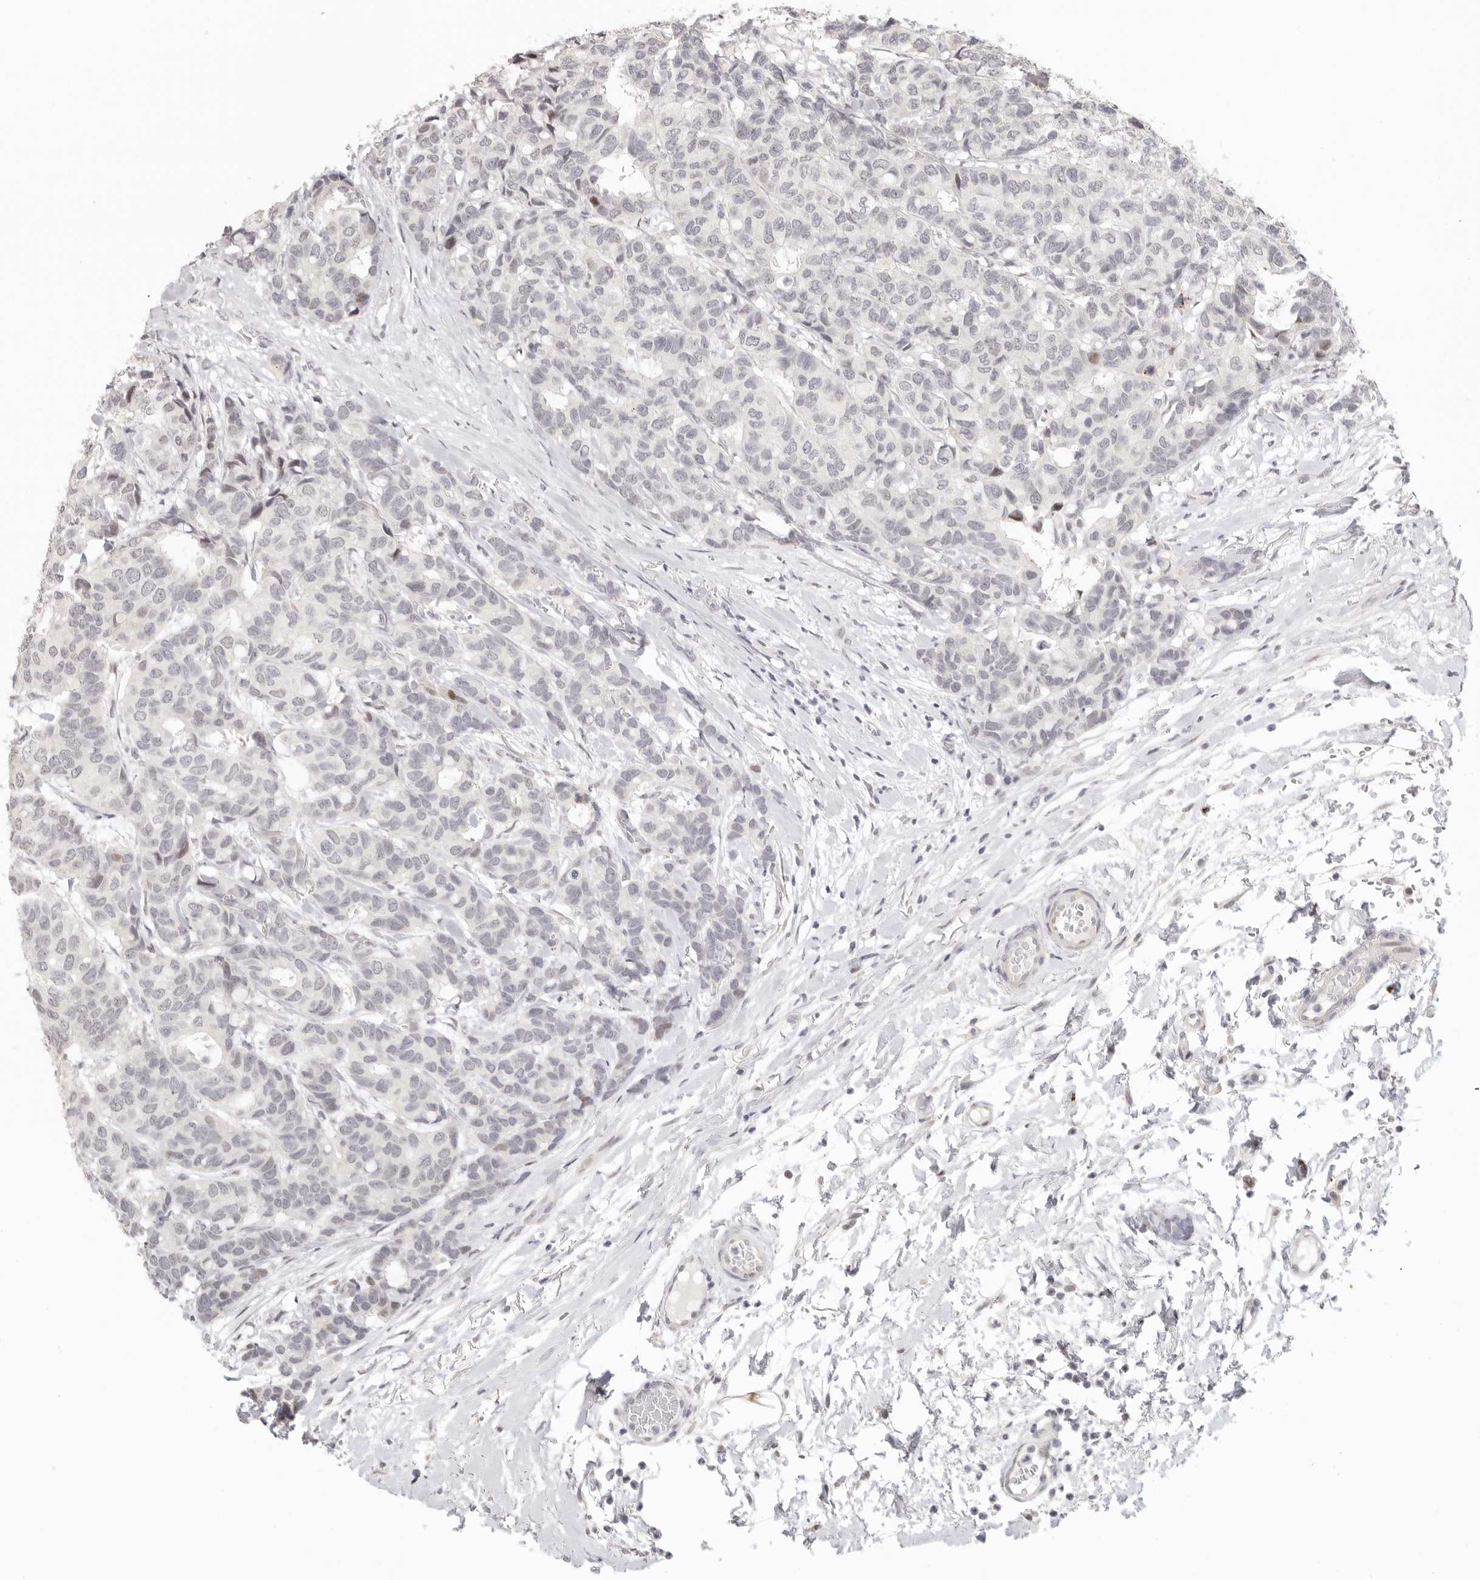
{"staining": {"intensity": "negative", "quantity": "none", "location": "none"}, "tissue": "breast cancer", "cell_type": "Tumor cells", "image_type": "cancer", "snomed": [{"axis": "morphology", "description": "Duct carcinoma"}, {"axis": "topography", "description": "Breast"}], "caption": "Tumor cells show no significant protein staining in infiltrating ductal carcinoma (breast).", "gene": "GPBP1L1", "patient": {"sex": "female", "age": 87}}